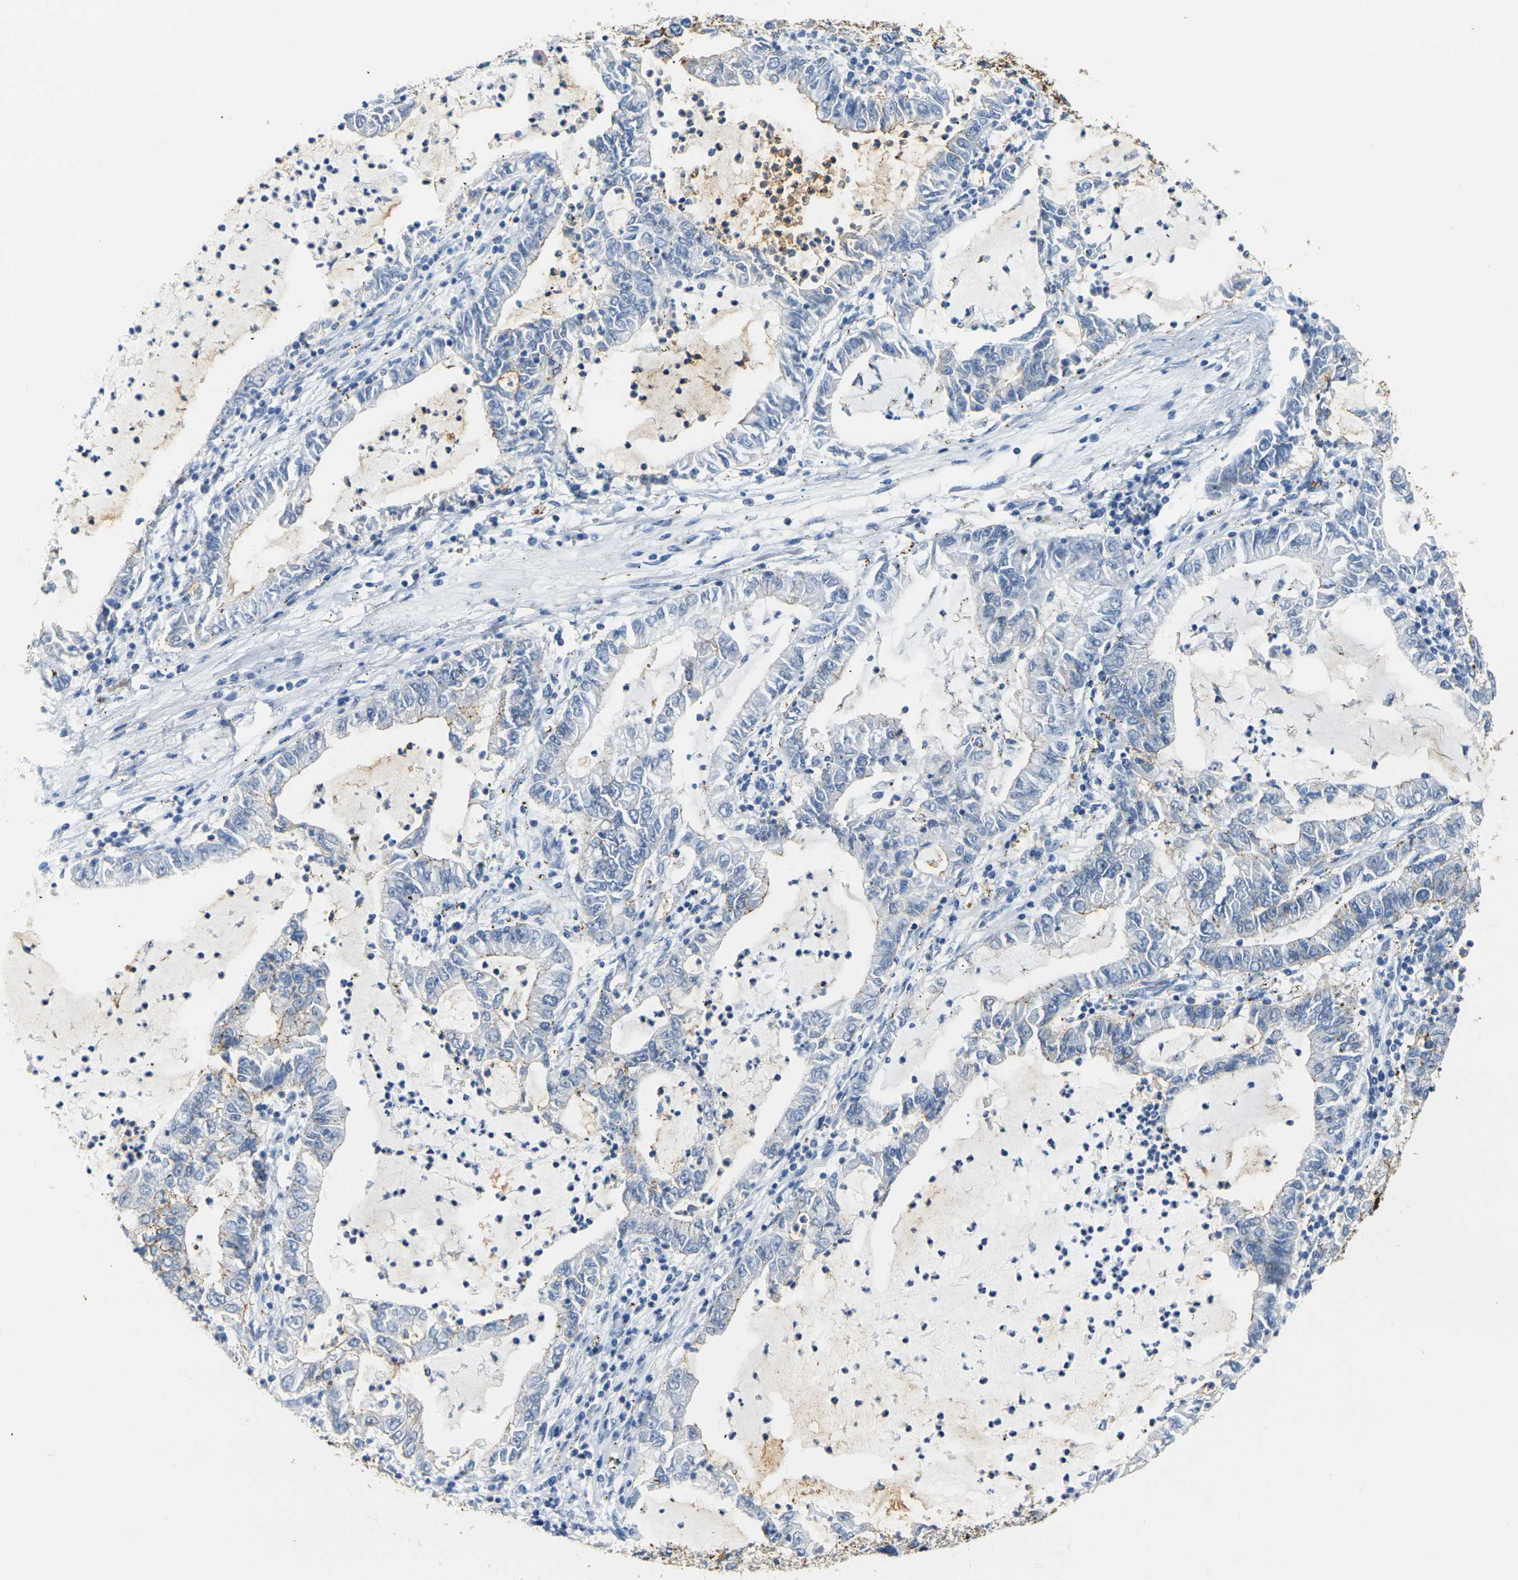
{"staining": {"intensity": "strong", "quantity": "25%-75%", "location": "cytoplasmic/membranous"}, "tissue": "lung cancer", "cell_type": "Tumor cells", "image_type": "cancer", "snomed": [{"axis": "morphology", "description": "Adenocarcinoma, NOS"}, {"axis": "topography", "description": "Lung"}], "caption": "There is high levels of strong cytoplasmic/membranous expression in tumor cells of adenocarcinoma (lung), as demonstrated by immunohistochemical staining (brown color).", "gene": "CLDN7", "patient": {"sex": "female", "age": 51}}